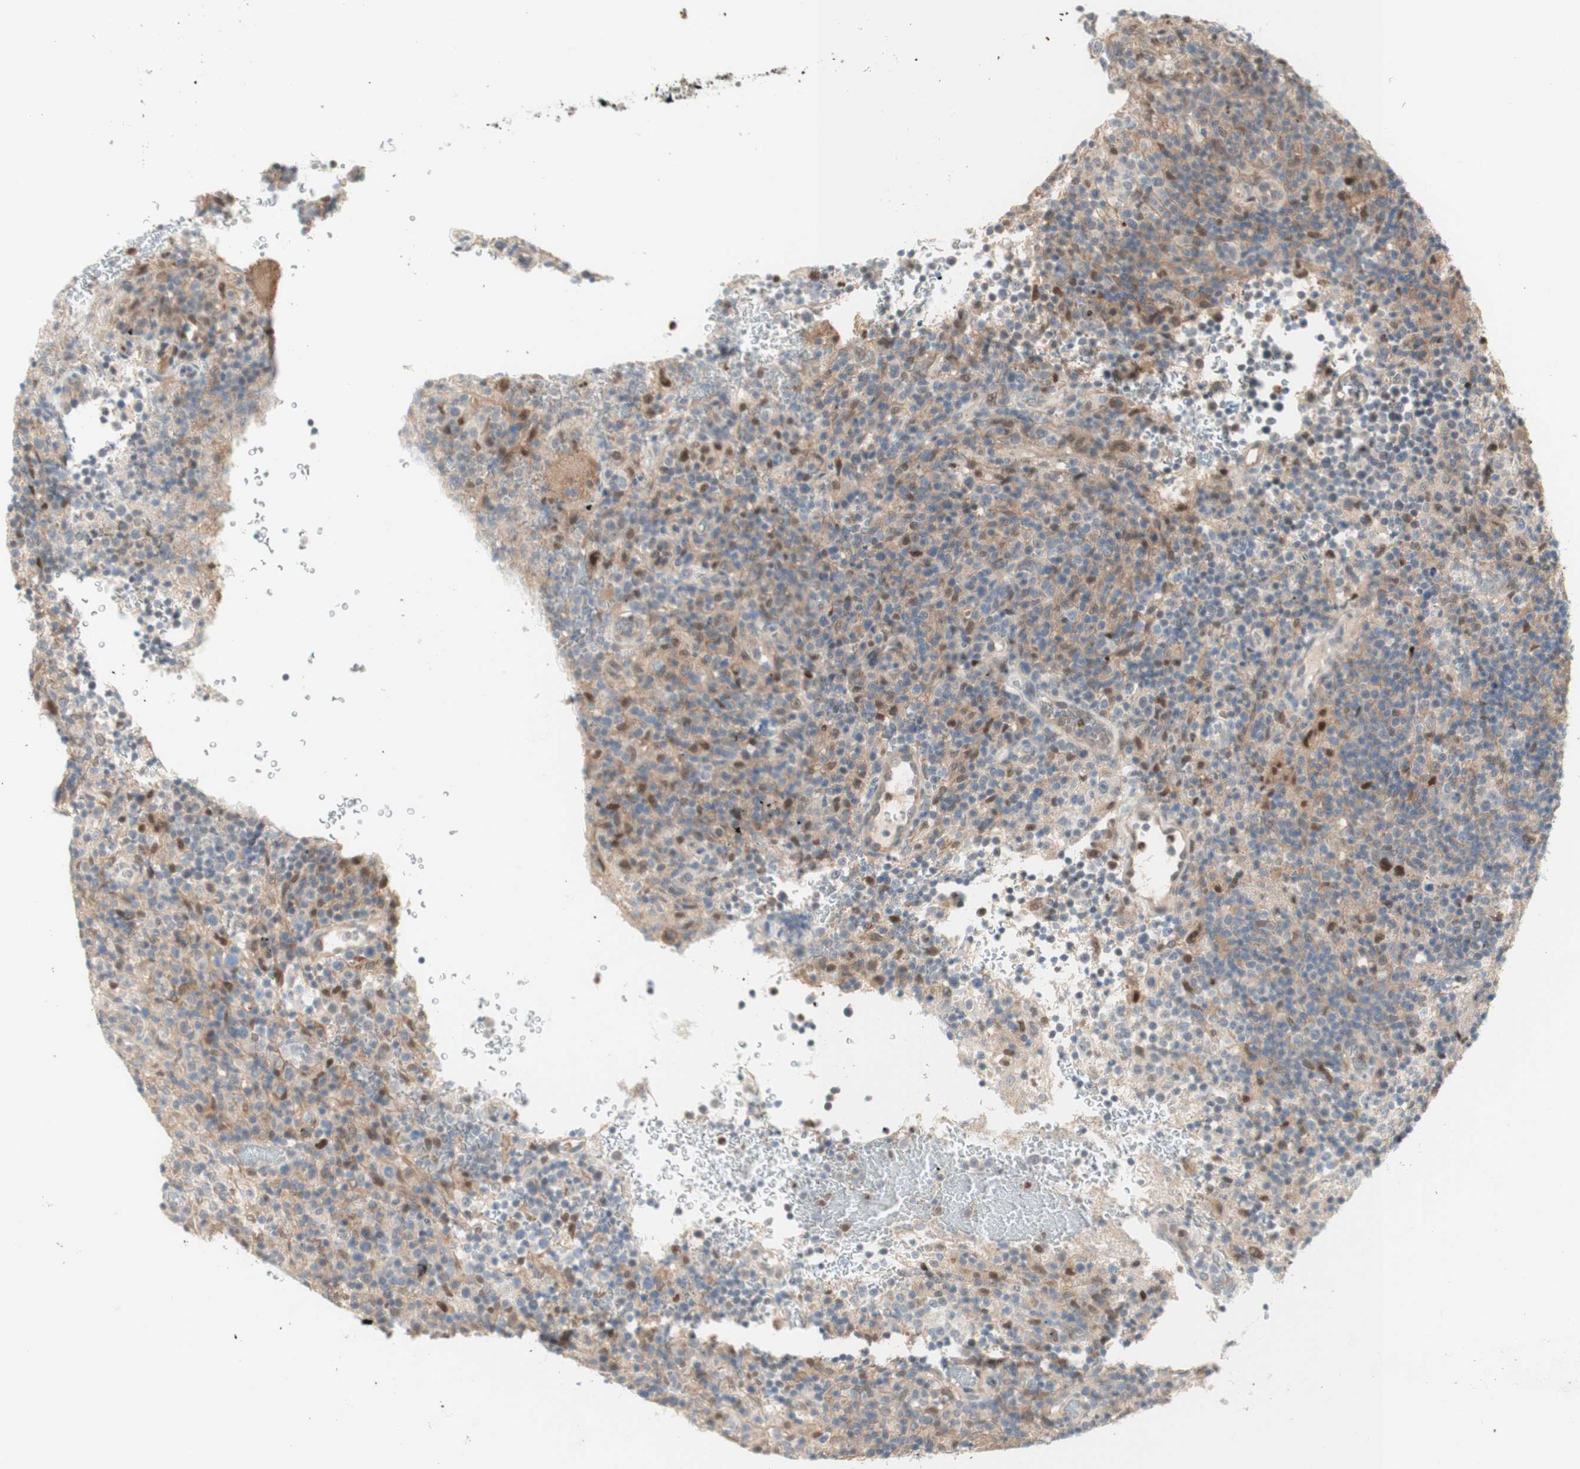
{"staining": {"intensity": "moderate", "quantity": "<25%", "location": "cytoplasmic/membranous,nuclear"}, "tissue": "lymphoma", "cell_type": "Tumor cells", "image_type": "cancer", "snomed": [{"axis": "morphology", "description": "Malignant lymphoma, non-Hodgkin's type, High grade"}, {"axis": "topography", "description": "Lymph node"}], "caption": "Tumor cells demonstrate low levels of moderate cytoplasmic/membranous and nuclear staining in approximately <25% of cells in lymphoma.", "gene": "RFNG", "patient": {"sex": "female", "age": 76}}